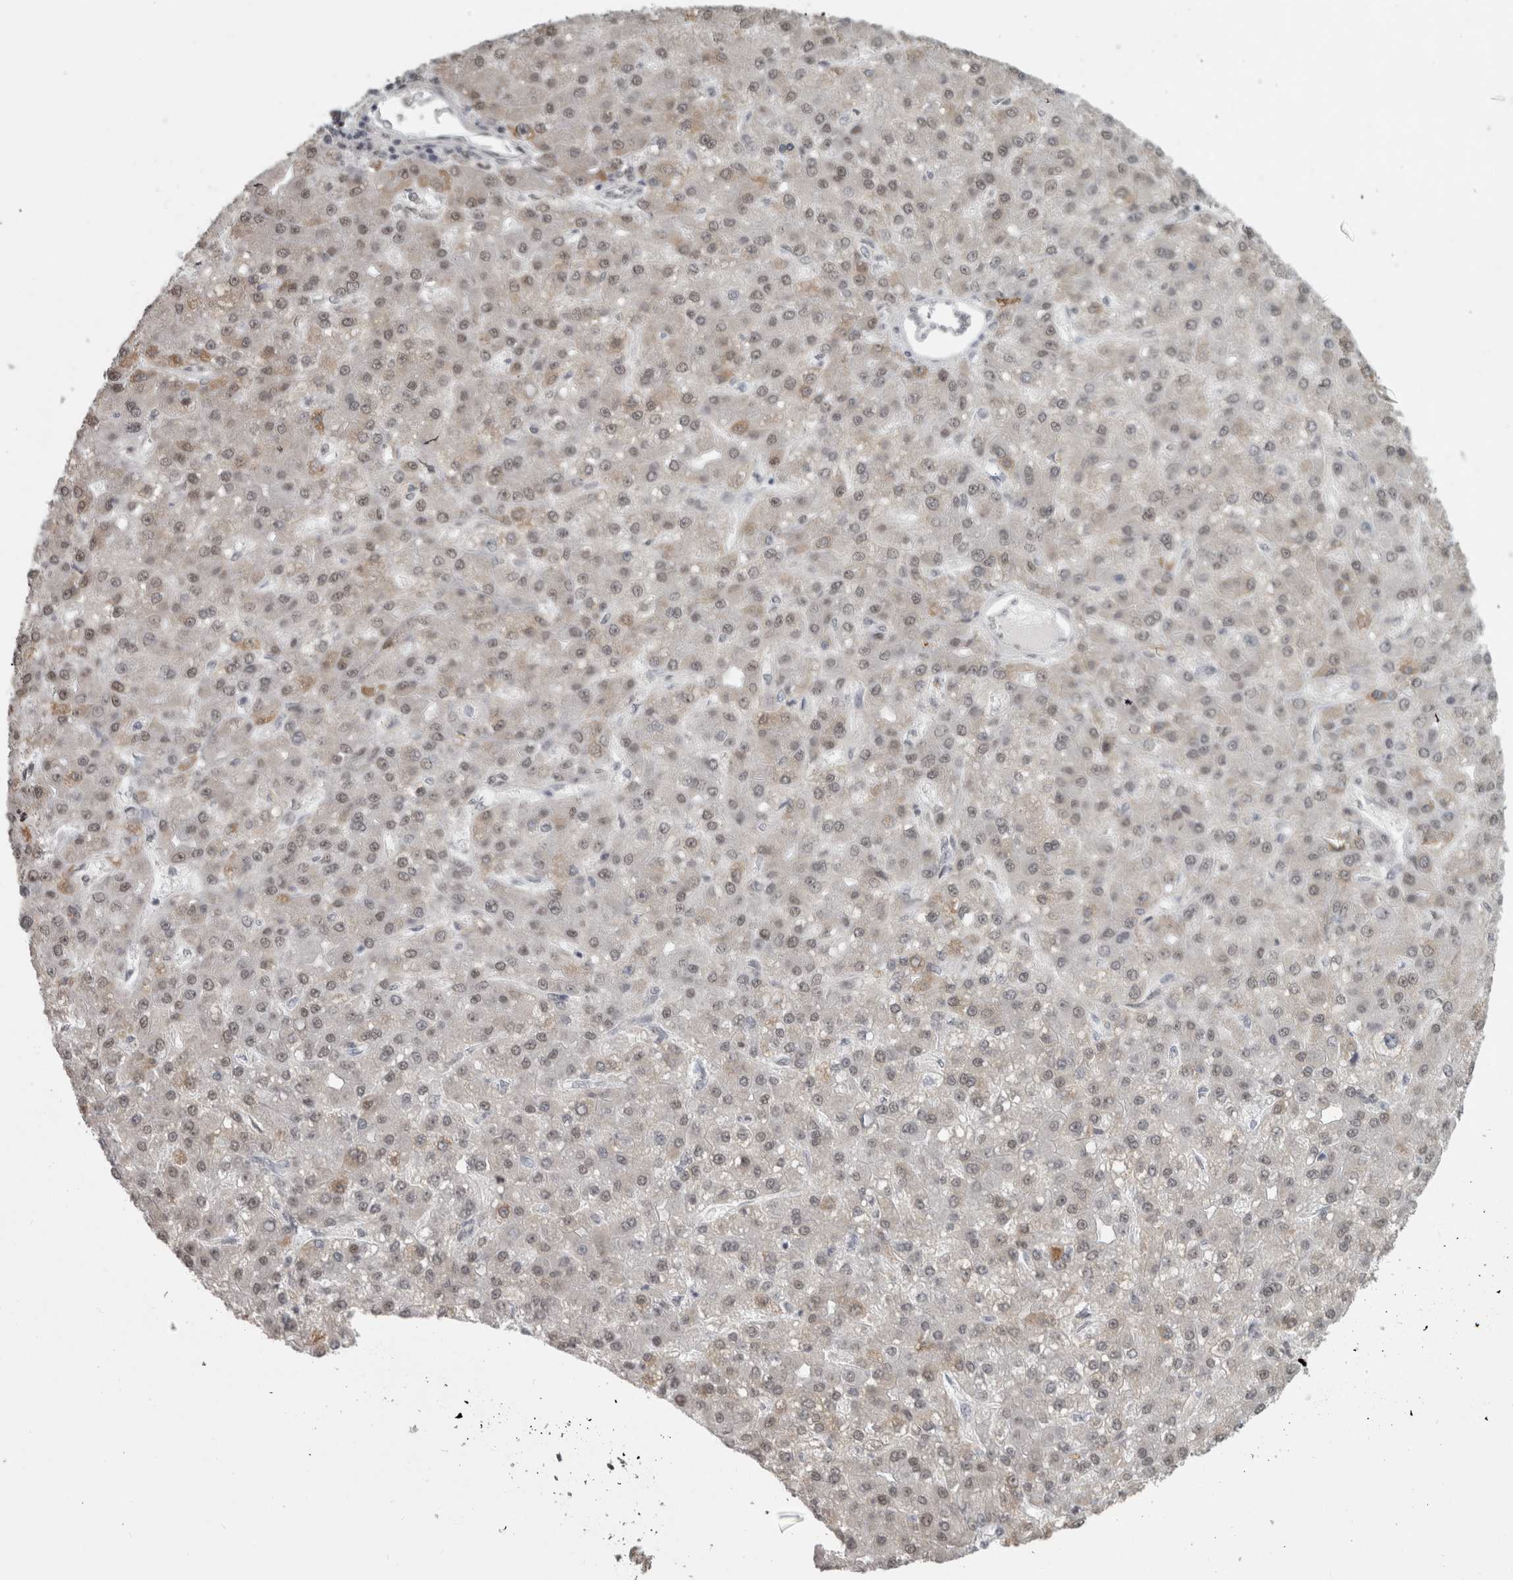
{"staining": {"intensity": "weak", "quantity": "25%-75%", "location": "nuclear"}, "tissue": "liver cancer", "cell_type": "Tumor cells", "image_type": "cancer", "snomed": [{"axis": "morphology", "description": "Carcinoma, Hepatocellular, NOS"}, {"axis": "topography", "description": "Liver"}], "caption": "Liver cancer (hepatocellular carcinoma) tissue shows weak nuclear positivity in about 25%-75% of tumor cells", "gene": "MICU3", "patient": {"sex": "male", "age": 67}}